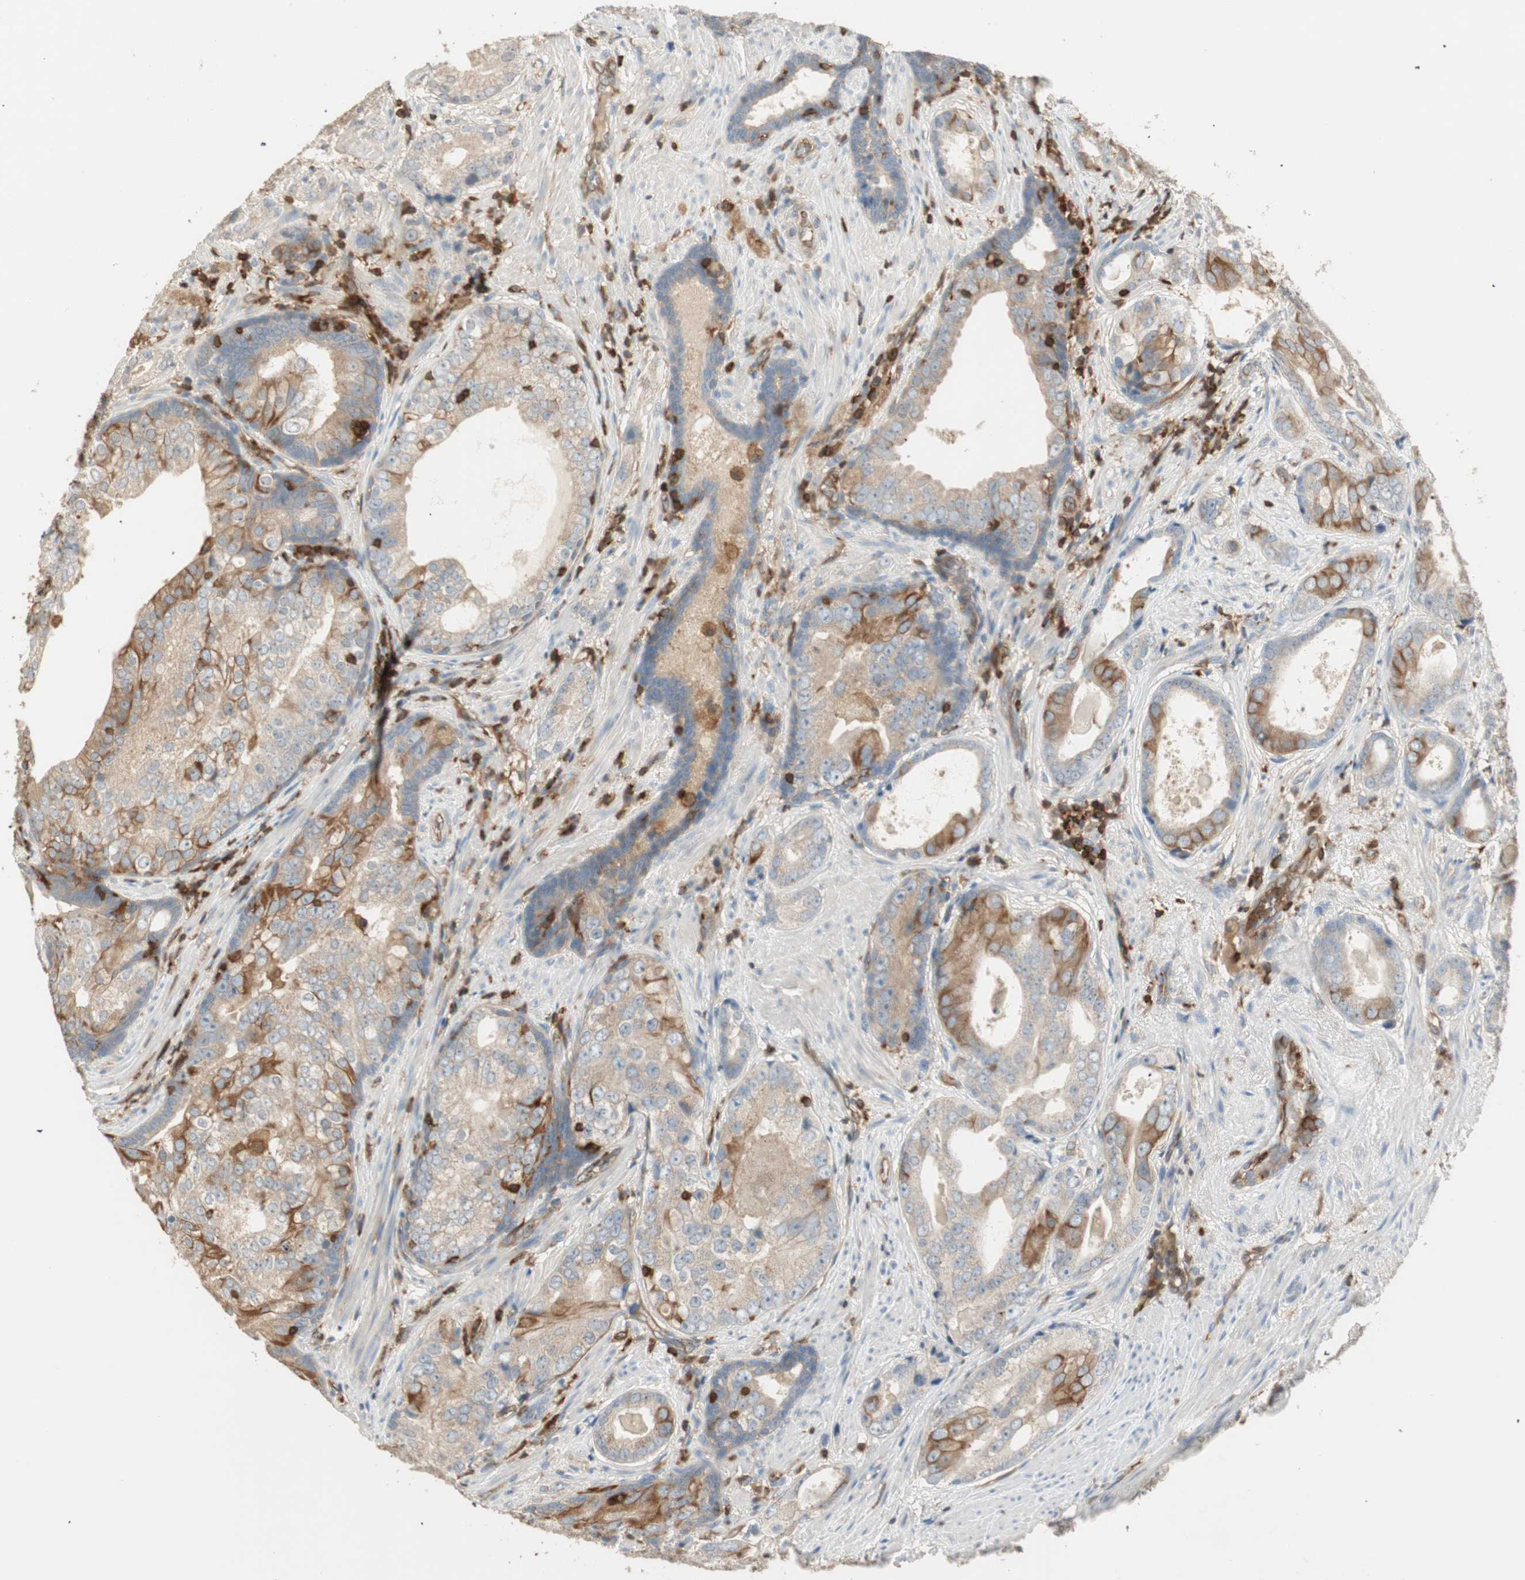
{"staining": {"intensity": "moderate", "quantity": "<25%", "location": "cytoplasmic/membranous"}, "tissue": "prostate cancer", "cell_type": "Tumor cells", "image_type": "cancer", "snomed": [{"axis": "morphology", "description": "Adenocarcinoma, High grade"}, {"axis": "topography", "description": "Prostate"}], "caption": "Prostate cancer (high-grade adenocarcinoma) tissue shows moderate cytoplasmic/membranous positivity in about <25% of tumor cells, visualized by immunohistochemistry. (Stains: DAB (3,3'-diaminobenzidine) in brown, nuclei in blue, Microscopy: brightfield microscopy at high magnification).", "gene": "CRLF3", "patient": {"sex": "male", "age": 66}}